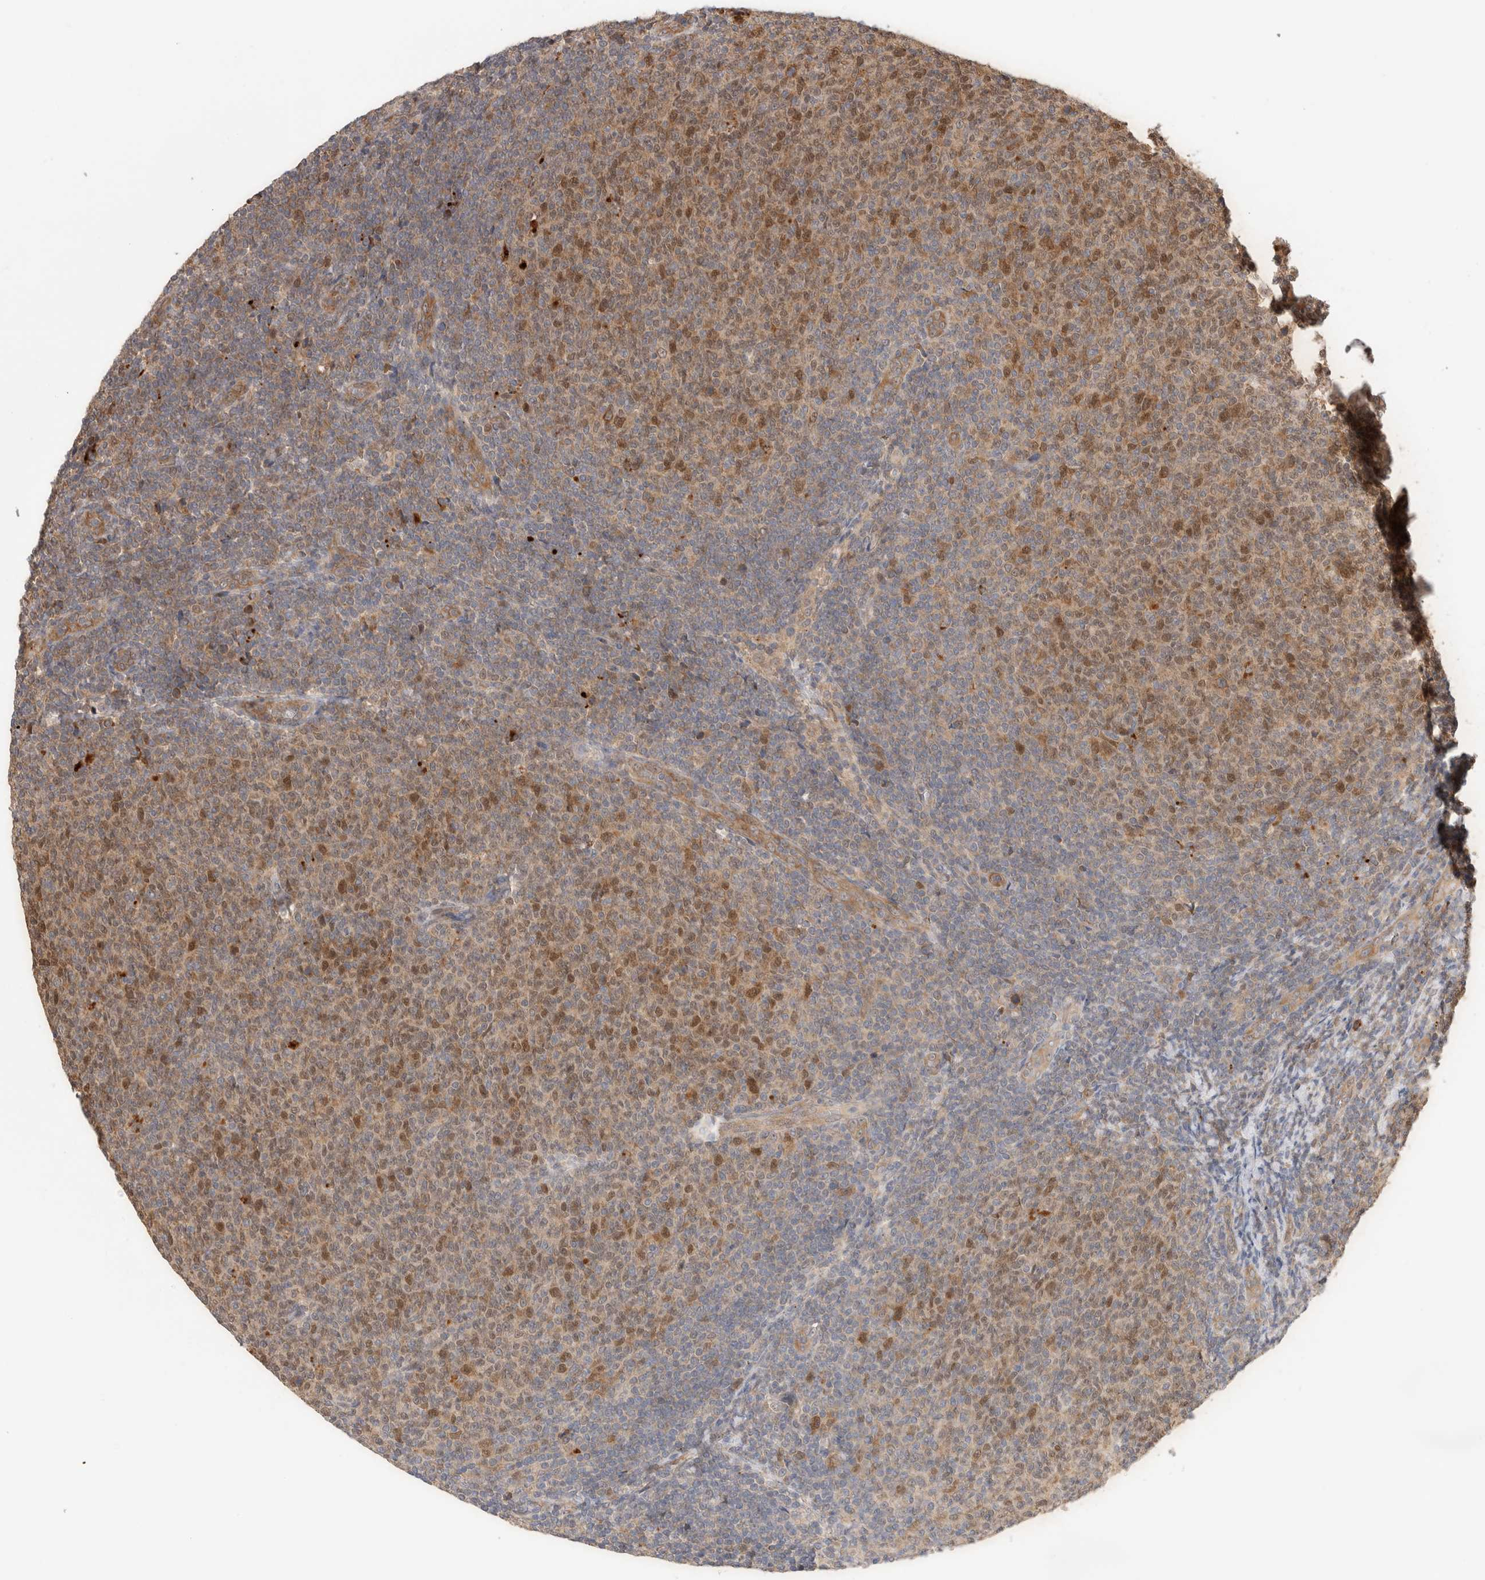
{"staining": {"intensity": "moderate", "quantity": "25%-75%", "location": "cytoplasmic/membranous,nuclear"}, "tissue": "lymphoma", "cell_type": "Tumor cells", "image_type": "cancer", "snomed": [{"axis": "morphology", "description": "Malignant lymphoma, non-Hodgkin's type, Low grade"}, {"axis": "topography", "description": "Lymph node"}], "caption": "Lymphoma stained for a protein displays moderate cytoplasmic/membranous and nuclear positivity in tumor cells.", "gene": "ACTL9", "patient": {"sex": "male", "age": 66}}